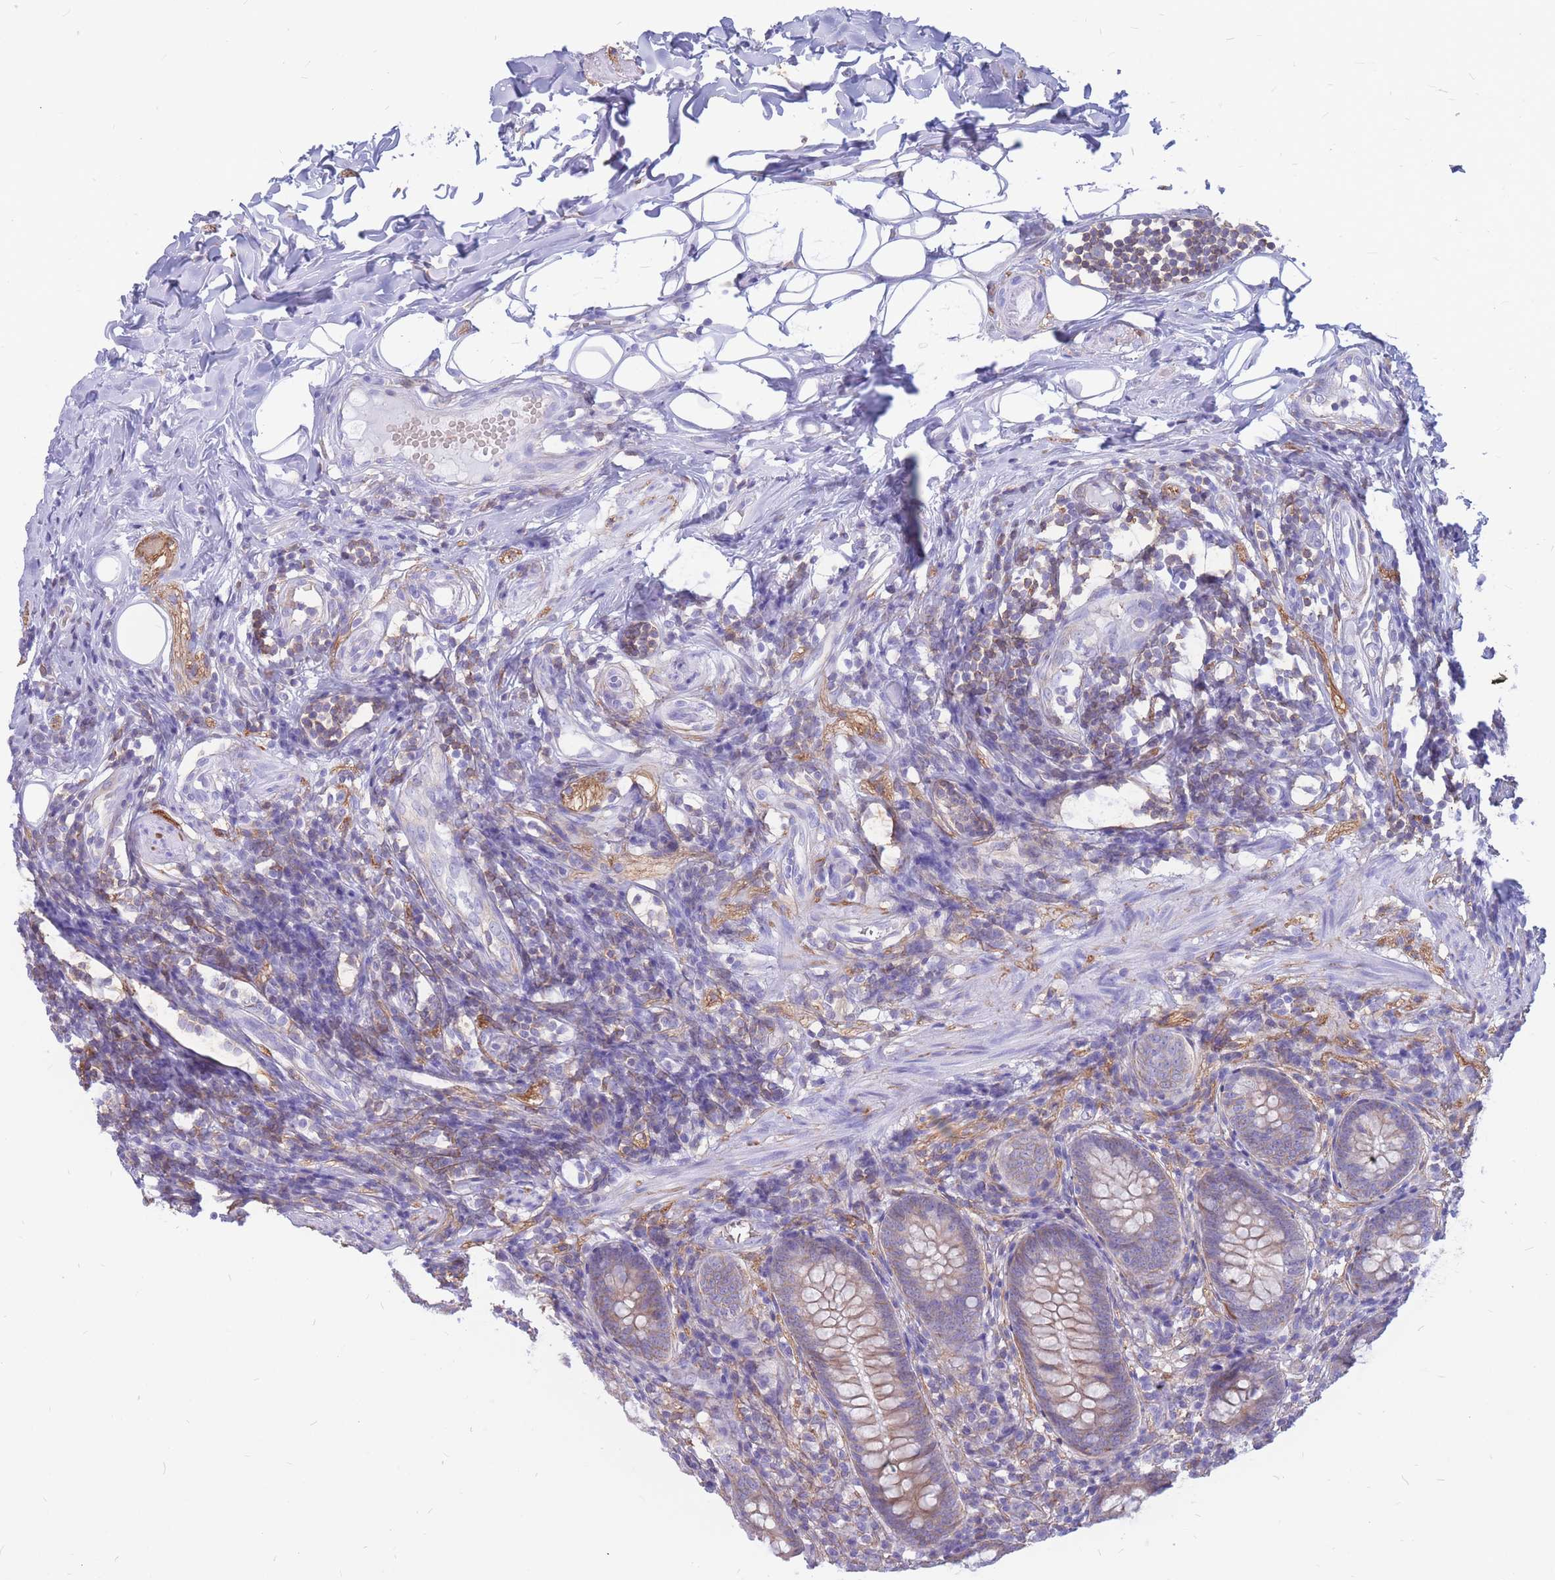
{"staining": {"intensity": "moderate", "quantity": "<25%", "location": "cytoplasmic/membranous"}, "tissue": "appendix", "cell_type": "Glandular cells", "image_type": "normal", "snomed": [{"axis": "morphology", "description": "Normal tissue, NOS"}, {"axis": "topography", "description": "Appendix"}], "caption": "Immunohistochemistry (IHC) histopathology image of benign human appendix stained for a protein (brown), which reveals low levels of moderate cytoplasmic/membranous positivity in about <25% of glandular cells.", "gene": "ADD2", "patient": {"sex": "female", "age": 62}}